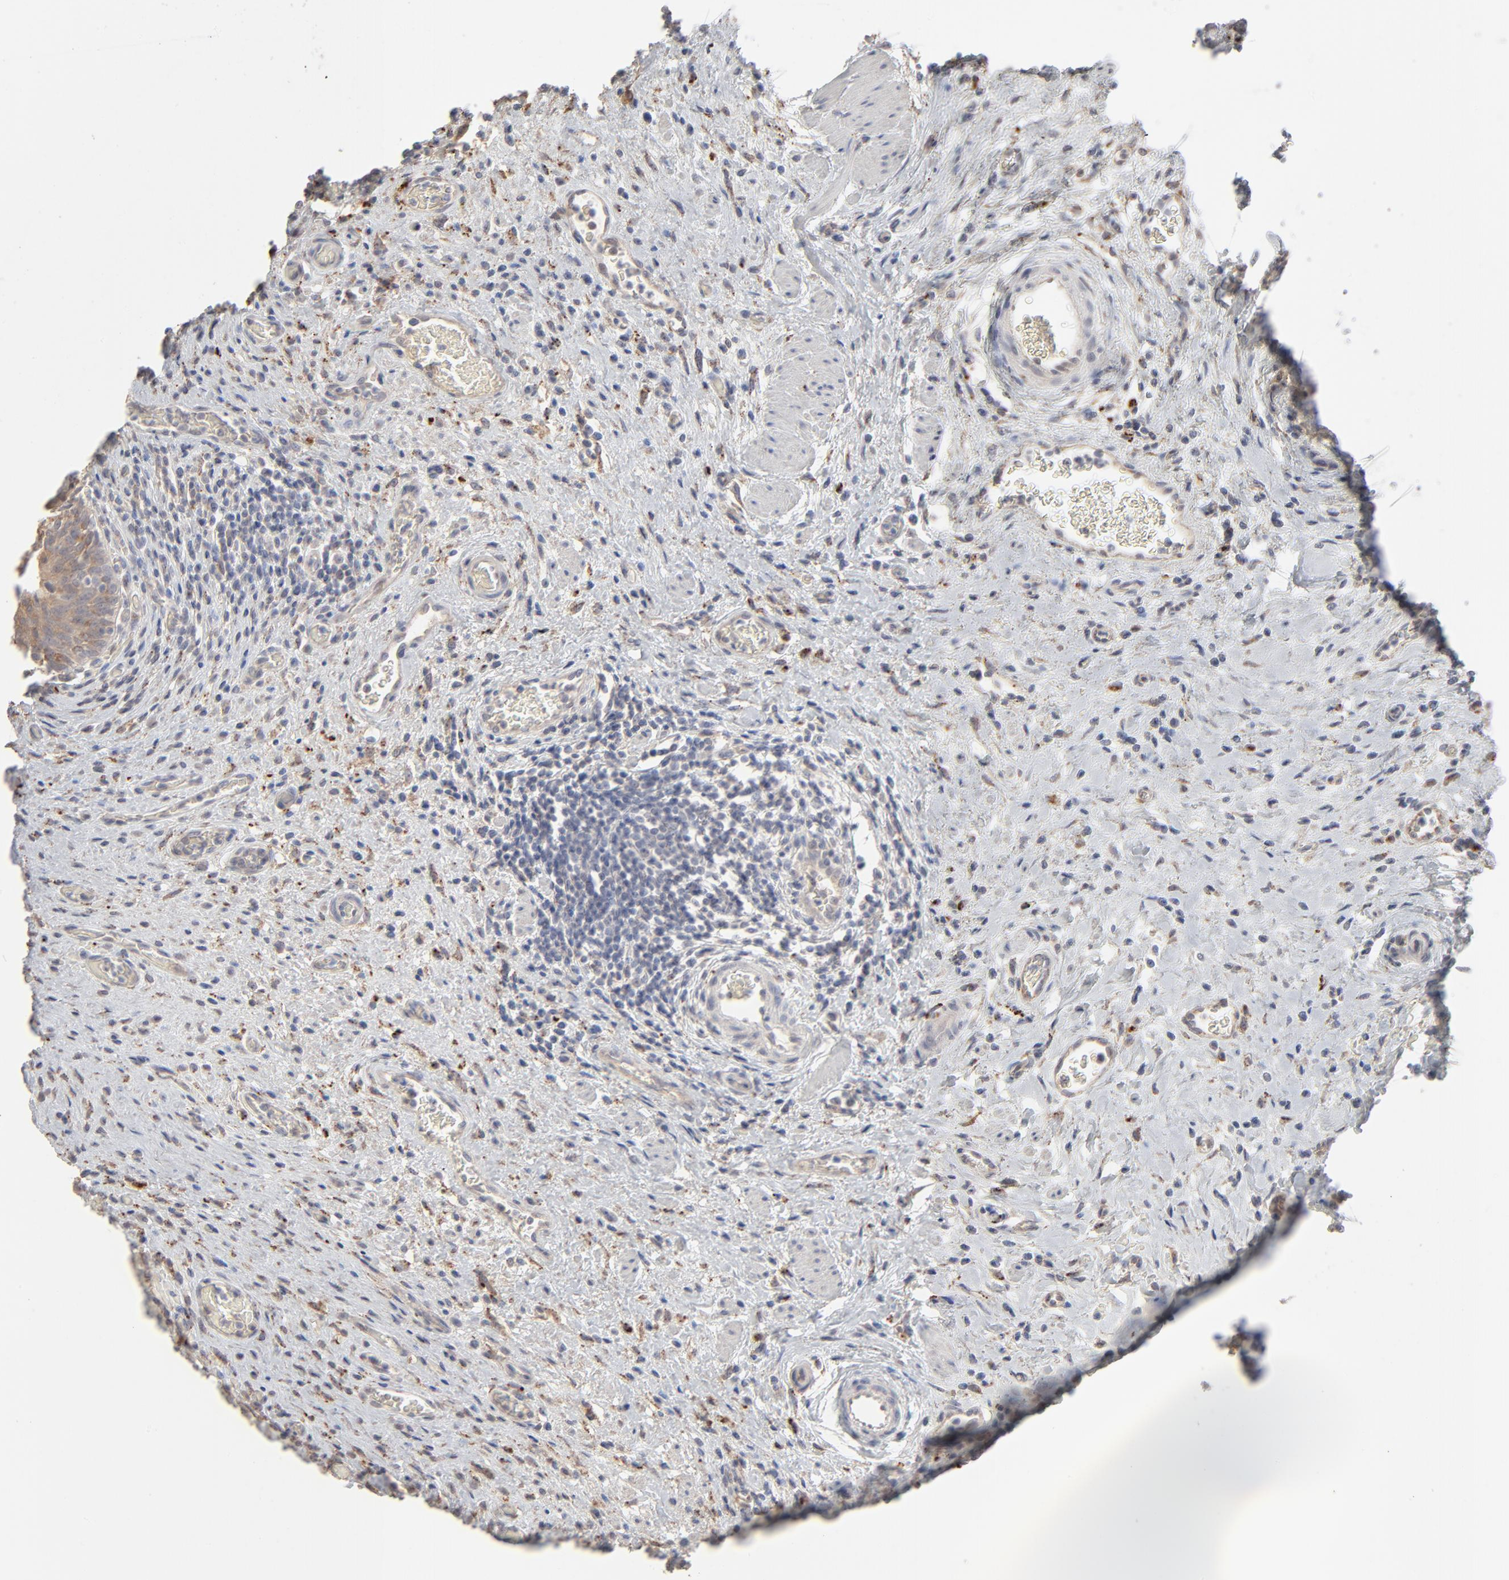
{"staining": {"intensity": "moderate", "quantity": ">75%", "location": "cytoplasmic/membranous"}, "tissue": "urinary bladder", "cell_type": "Urothelial cells", "image_type": "normal", "snomed": [{"axis": "morphology", "description": "Normal tissue, NOS"}, {"axis": "morphology", "description": "Urothelial carcinoma, High grade"}, {"axis": "topography", "description": "Urinary bladder"}], "caption": "An IHC micrograph of benign tissue is shown. Protein staining in brown shows moderate cytoplasmic/membranous positivity in urinary bladder within urothelial cells. The staining is performed using DAB (3,3'-diaminobenzidine) brown chromogen to label protein expression. The nuclei are counter-stained blue using hematoxylin.", "gene": "POMT2", "patient": {"sex": "male", "age": 51}}